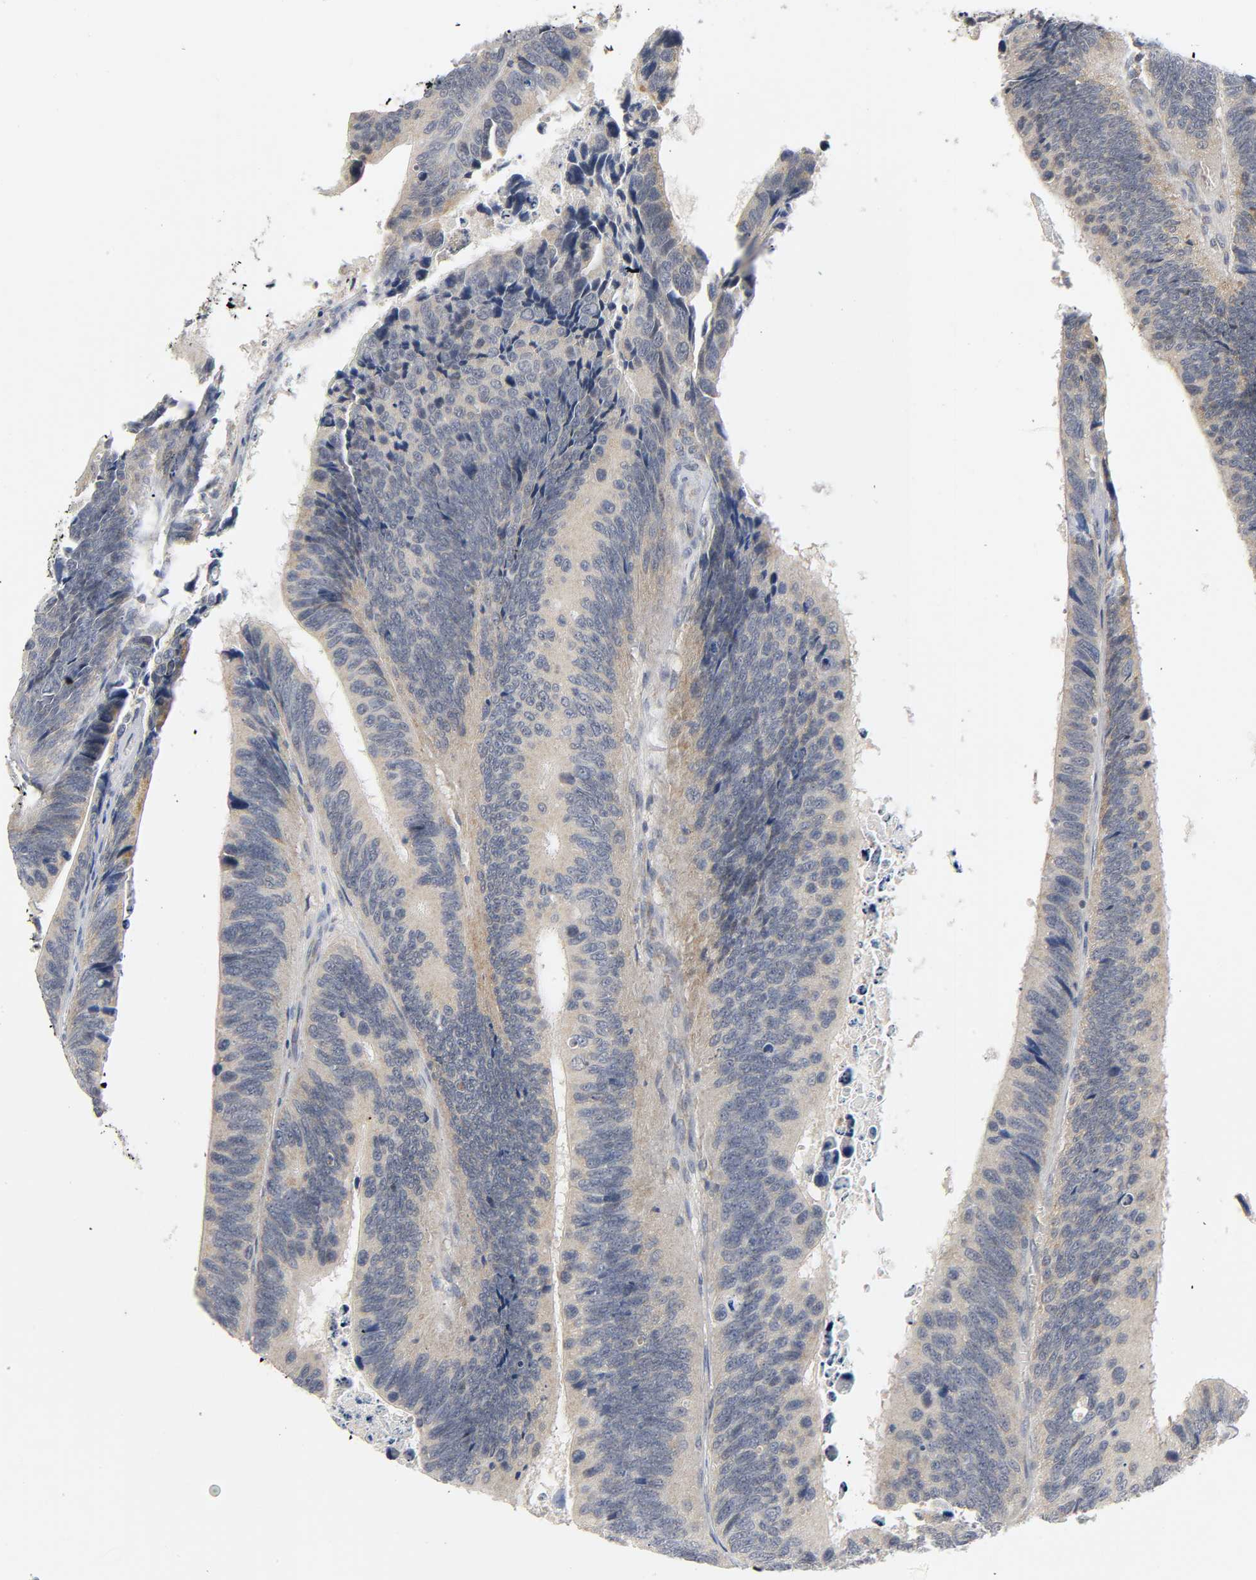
{"staining": {"intensity": "moderate", "quantity": ">75%", "location": "cytoplasmic/membranous"}, "tissue": "colorectal cancer", "cell_type": "Tumor cells", "image_type": "cancer", "snomed": [{"axis": "morphology", "description": "Adenocarcinoma, NOS"}, {"axis": "topography", "description": "Colon"}], "caption": "About >75% of tumor cells in colorectal cancer show moderate cytoplasmic/membranous protein positivity as visualized by brown immunohistochemical staining.", "gene": "NRP1", "patient": {"sex": "male", "age": 72}}